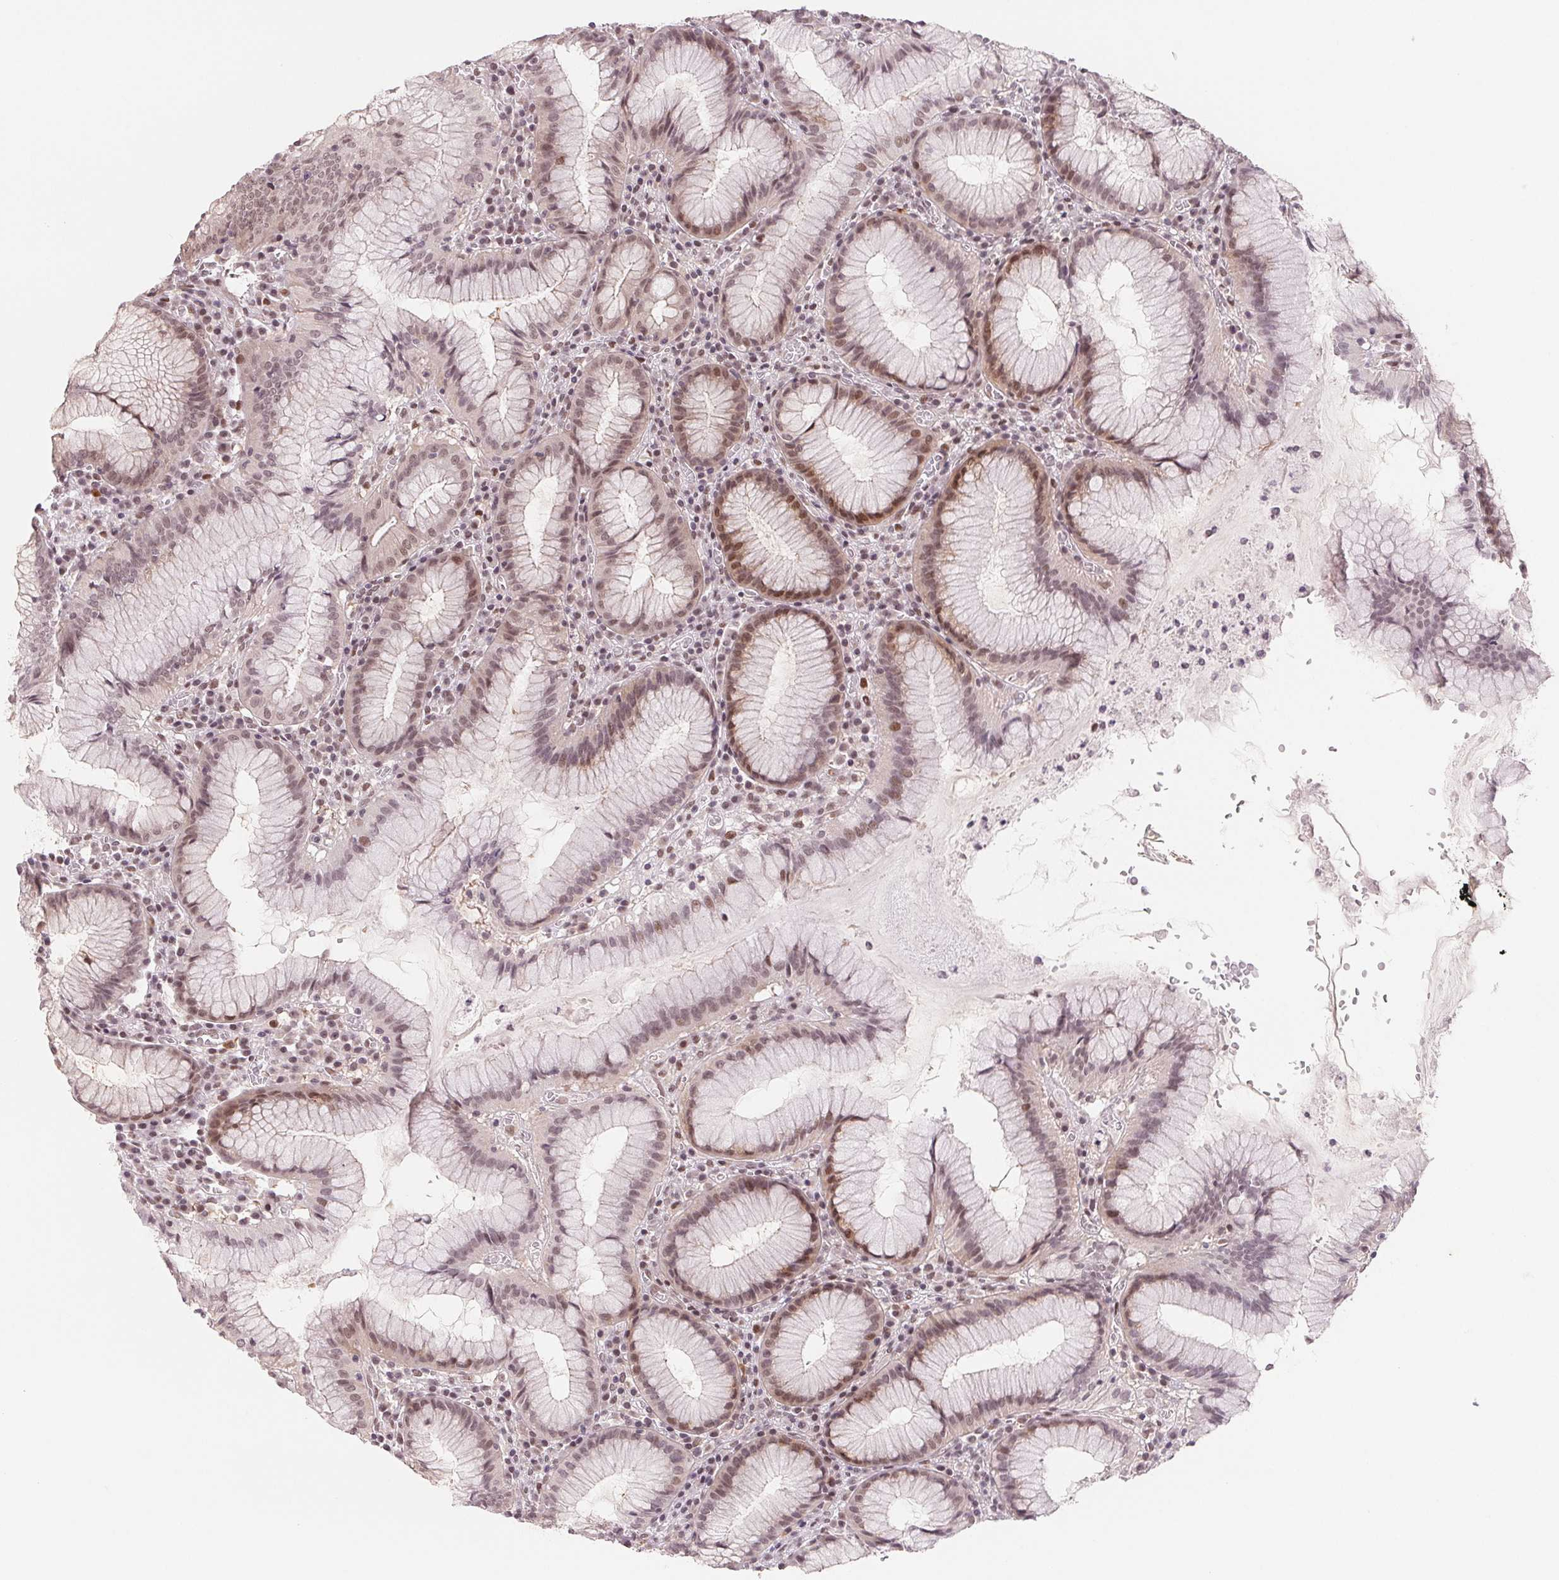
{"staining": {"intensity": "weak", "quantity": "25%-75%", "location": "nuclear"}, "tissue": "stomach", "cell_type": "Glandular cells", "image_type": "normal", "snomed": [{"axis": "morphology", "description": "Normal tissue, NOS"}, {"axis": "topography", "description": "Stomach"}], "caption": "A histopathology image showing weak nuclear staining in about 25%-75% of glandular cells in benign stomach, as visualized by brown immunohistochemical staining.", "gene": "DNAJB6", "patient": {"sex": "male", "age": 55}}